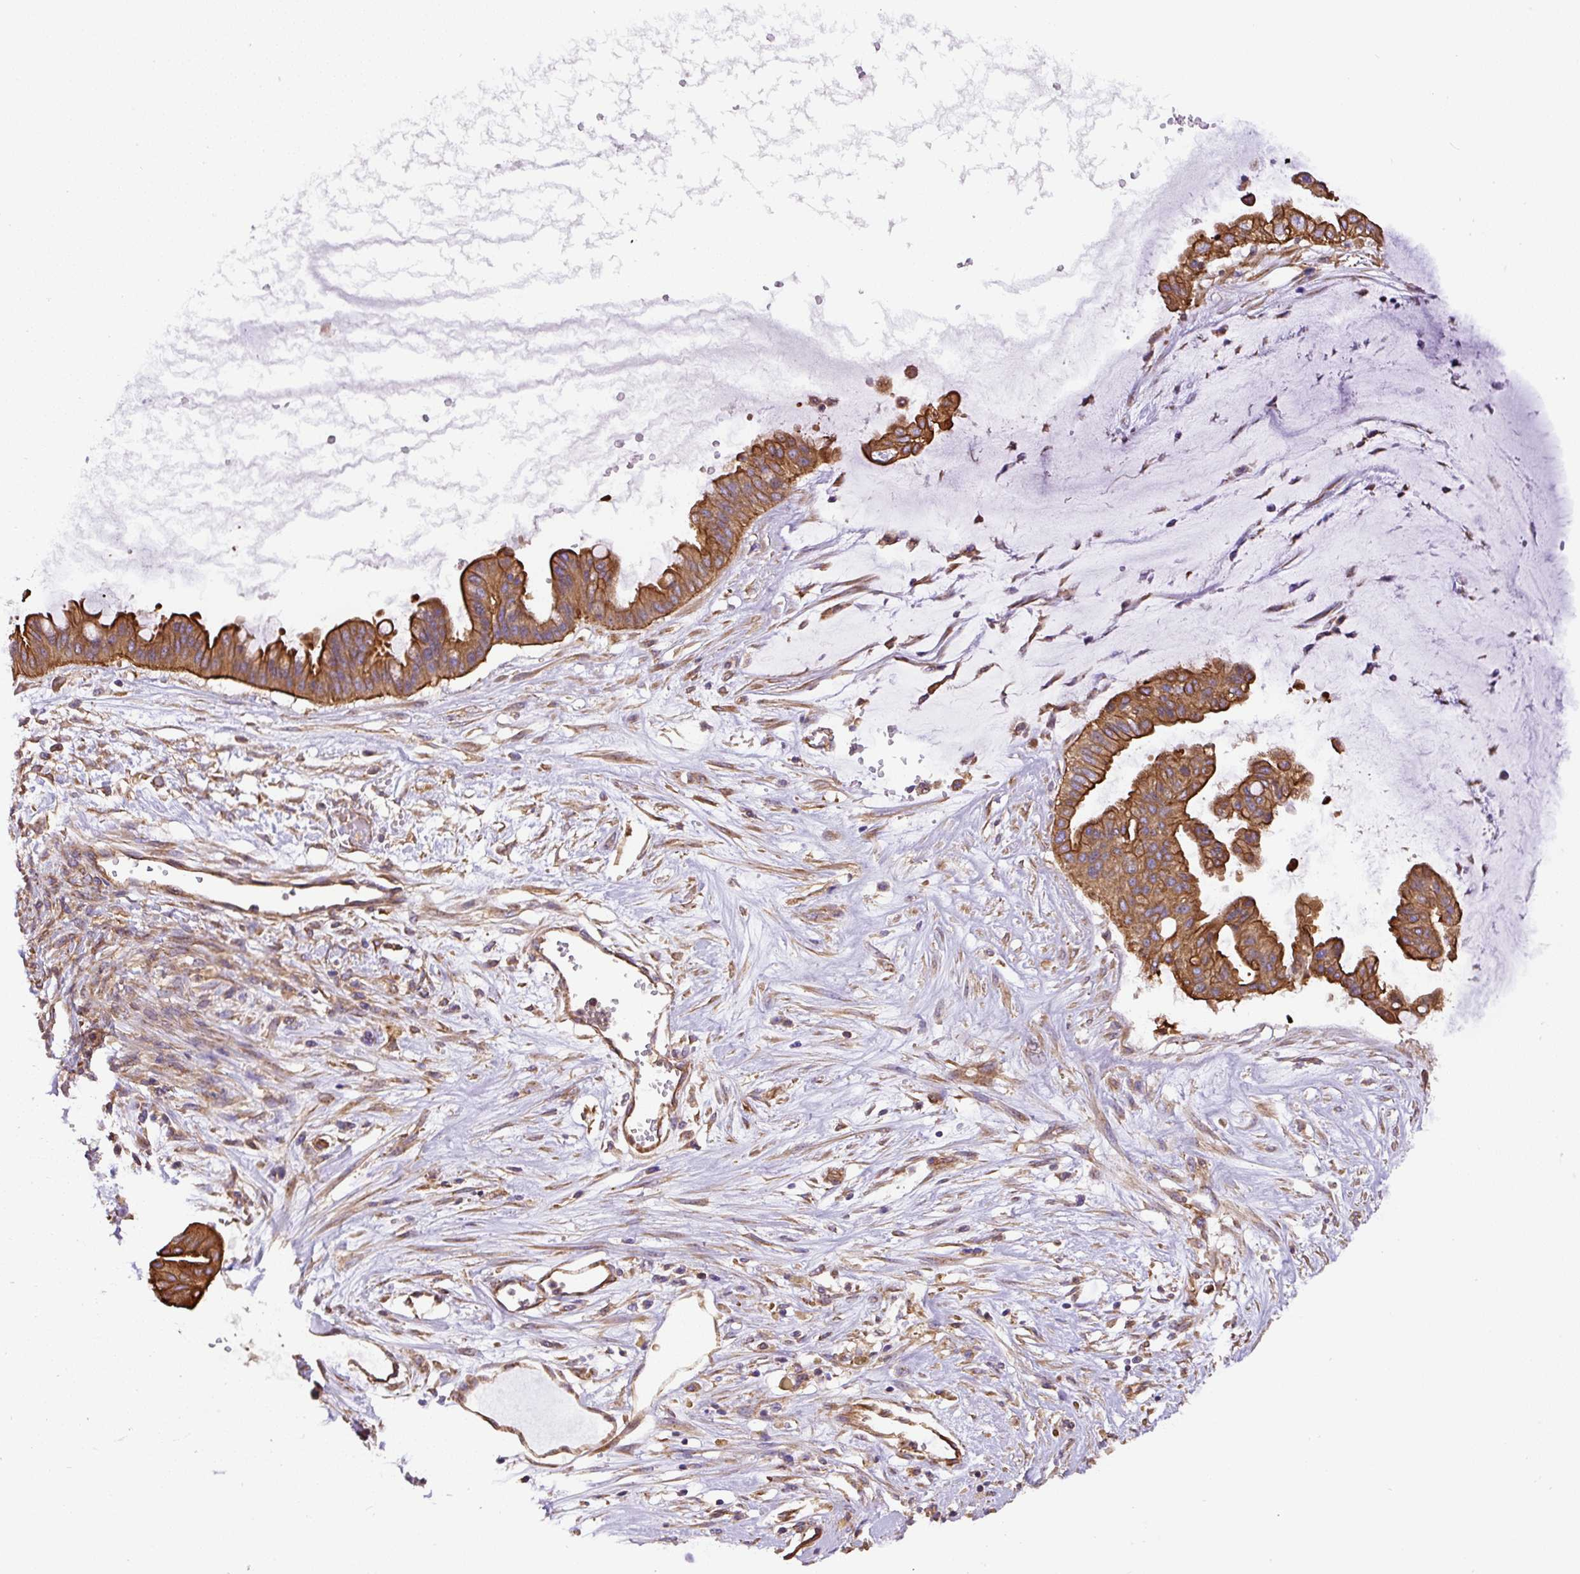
{"staining": {"intensity": "strong", "quantity": ">75%", "location": "cytoplasmic/membranous"}, "tissue": "ovarian cancer", "cell_type": "Tumor cells", "image_type": "cancer", "snomed": [{"axis": "morphology", "description": "Cystadenocarcinoma, mucinous, NOS"}, {"axis": "topography", "description": "Ovary"}], "caption": "Protein staining of ovarian cancer tissue shows strong cytoplasmic/membranous positivity in about >75% of tumor cells.", "gene": "DCTN1", "patient": {"sex": "female", "age": 73}}